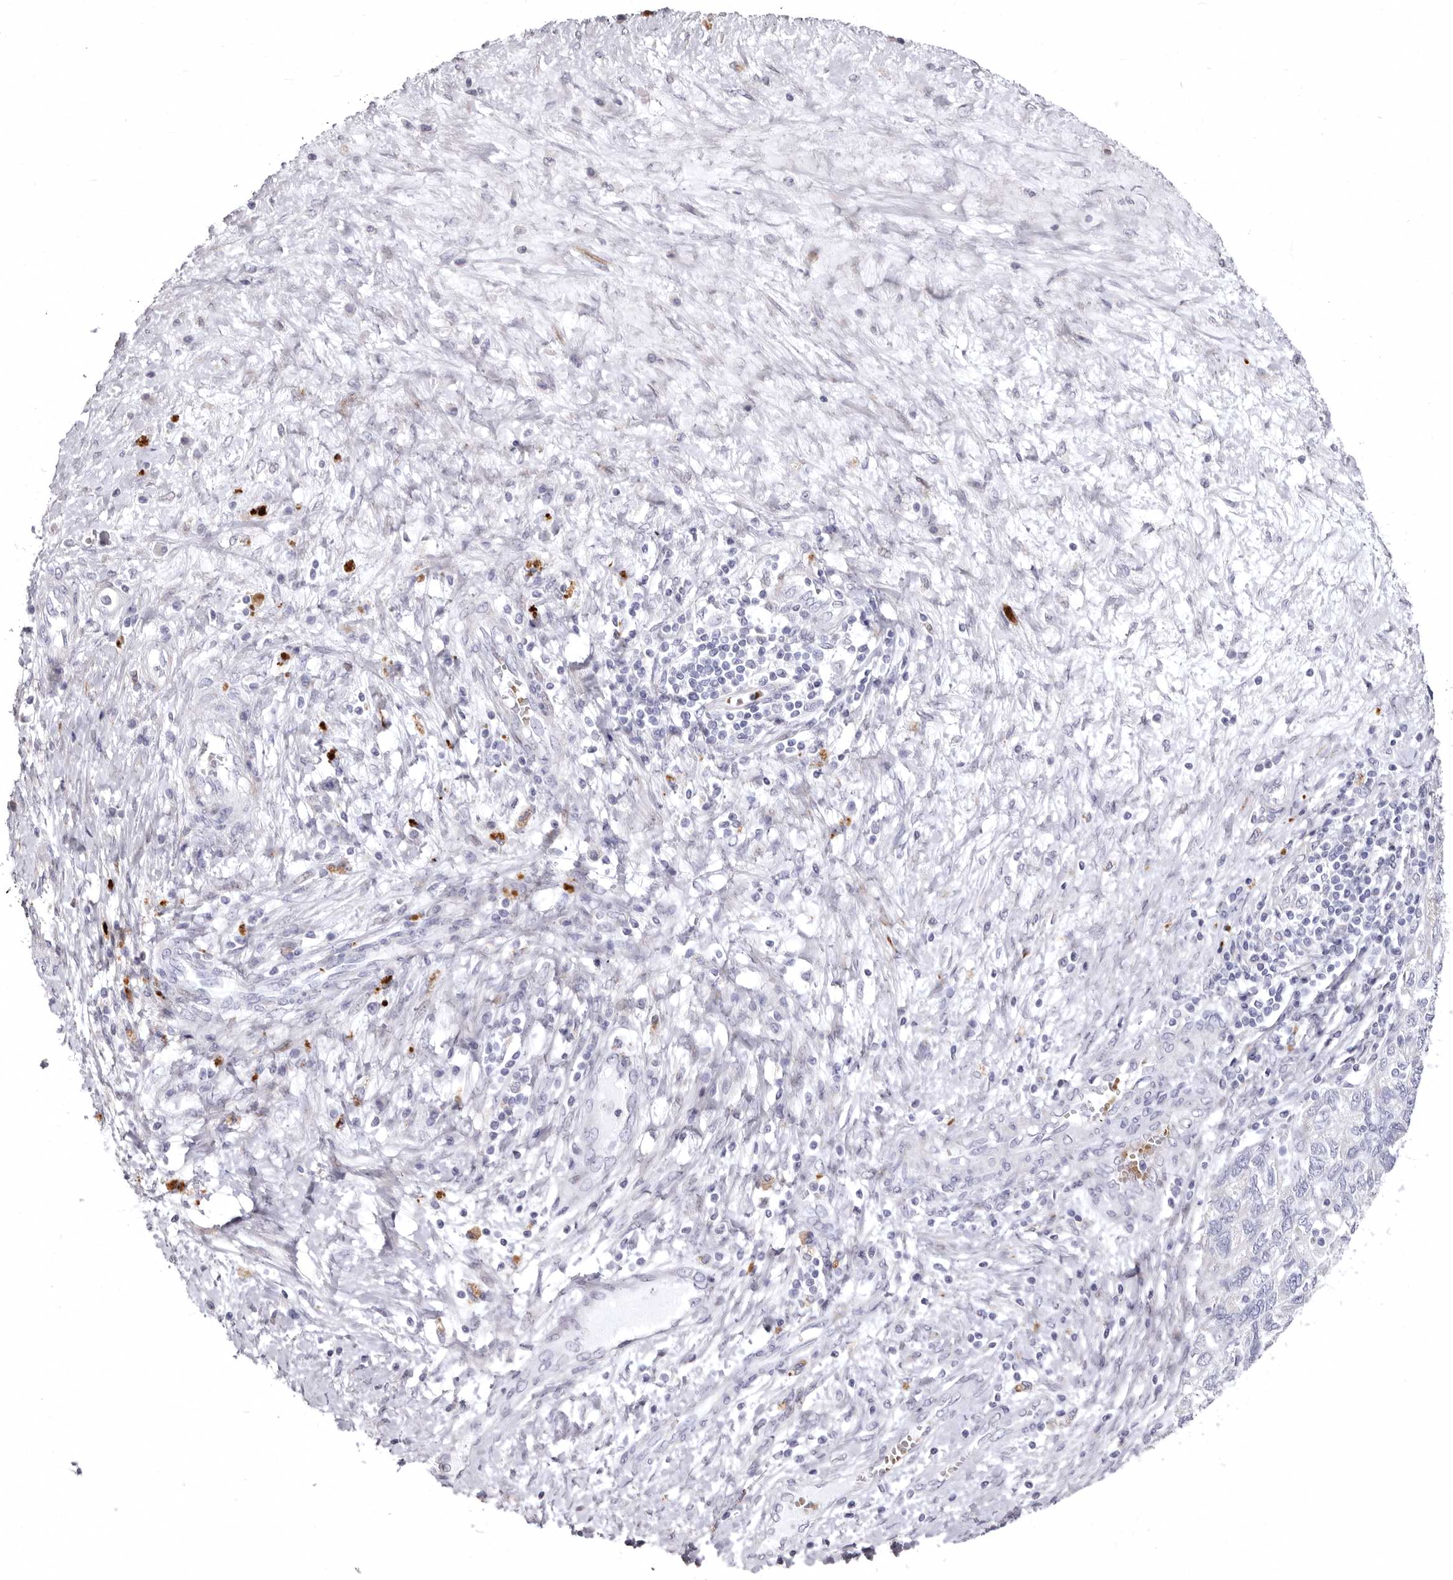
{"staining": {"intensity": "negative", "quantity": "none", "location": "none"}, "tissue": "ovarian cancer", "cell_type": "Tumor cells", "image_type": "cancer", "snomed": [{"axis": "morphology", "description": "Carcinoma, NOS"}, {"axis": "morphology", "description": "Cystadenocarcinoma, serous, NOS"}, {"axis": "topography", "description": "Ovary"}], "caption": "Ovarian carcinoma stained for a protein using immunohistochemistry reveals no staining tumor cells.", "gene": "AIDA", "patient": {"sex": "female", "age": 69}}